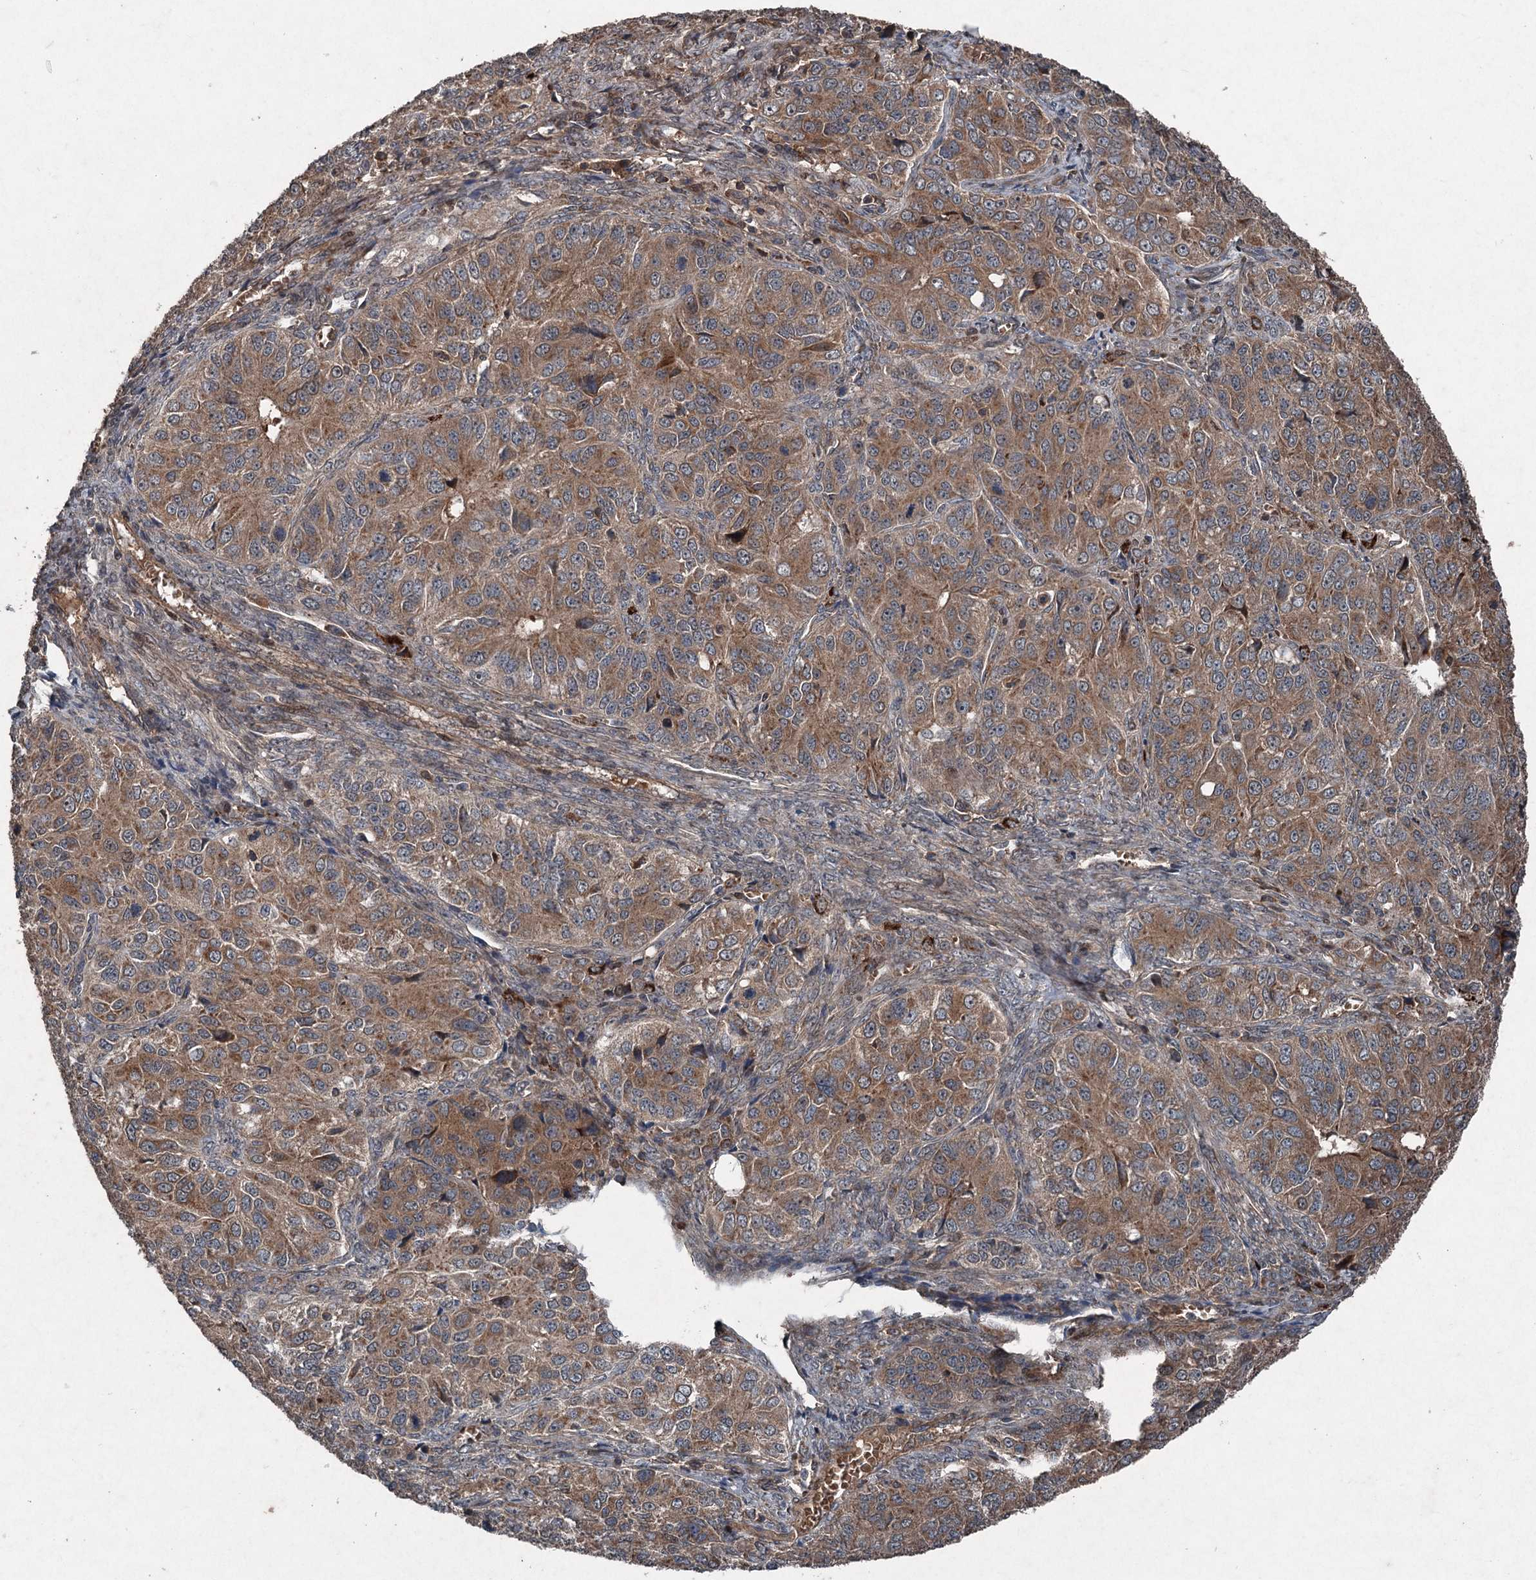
{"staining": {"intensity": "moderate", "quantity": ">75%", "location": "cytoplasmic/membranous"}, "tissue": "ovarian cancer", "cell_type": "Tumor cells", "image_type": "cancer", "snomed": [{"axis": "morphology", "description": "Carcinoma, endometroid"}, {"axis": "topography", "description": "Ovary"}], "caption": "Ovarian cancer (endometroid carcinoma) stained with IHC demonstrates moderate cytoplasmic/membranous positivity in approximately >75% of tumor cells.", "gene": "ALAS1", "patient": {"sex": "female", "age": 51}}